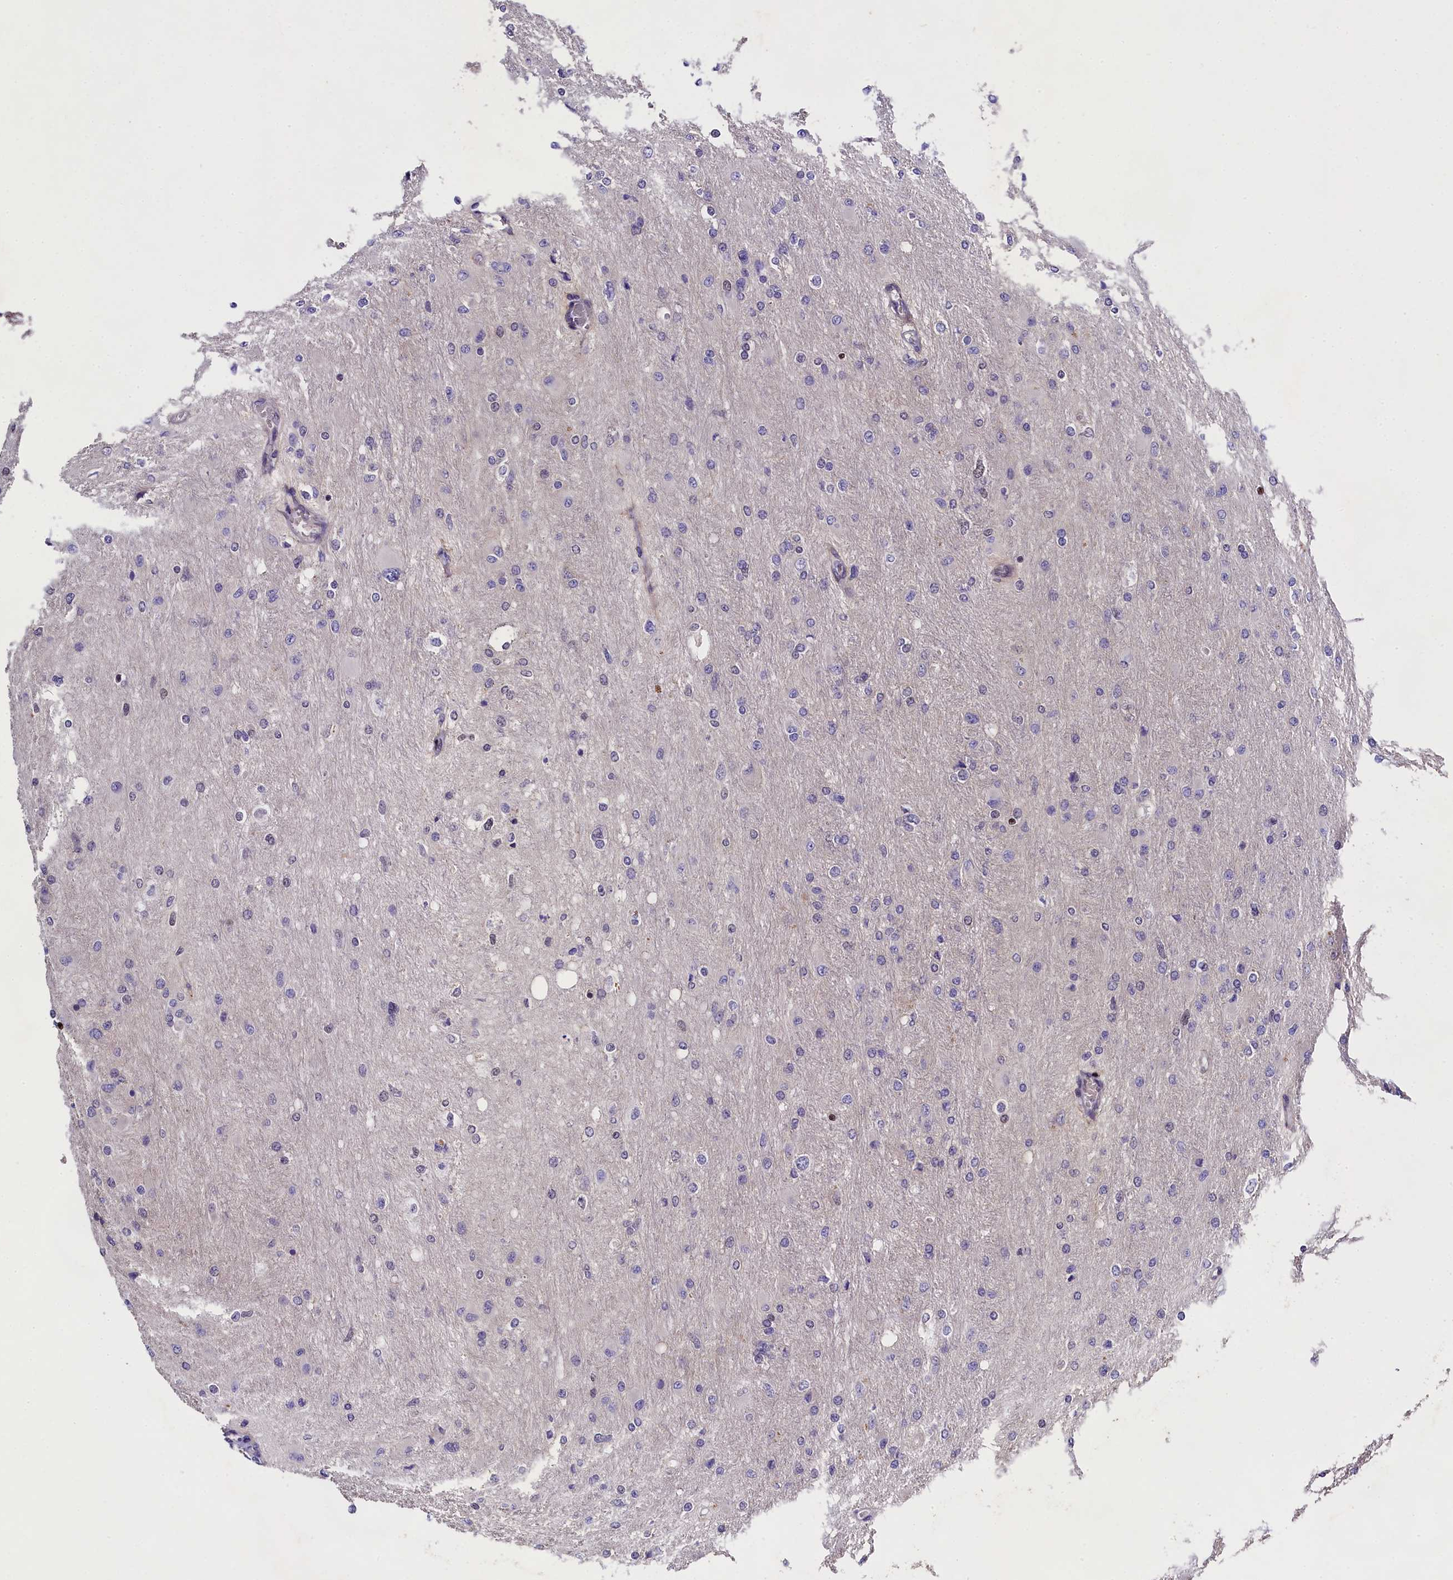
{"staining": {"intensity": "negative", "quantity": "none", "location": "none"}, "tissue": "glioma", "cell_type": "Tumor cells", "image_type": "cancer", "snomed": [{"axis": "morphology", "description": "Glioma, malignant, High grade"}, {"axis": "topography", "description": "Cerebral cortex"}], "caption": "Glioma was stained to show a protein in brown. There is no significant staining in tumor cells.", "gene": "SP4", "patient": {"sex": "female", "age": 36}}